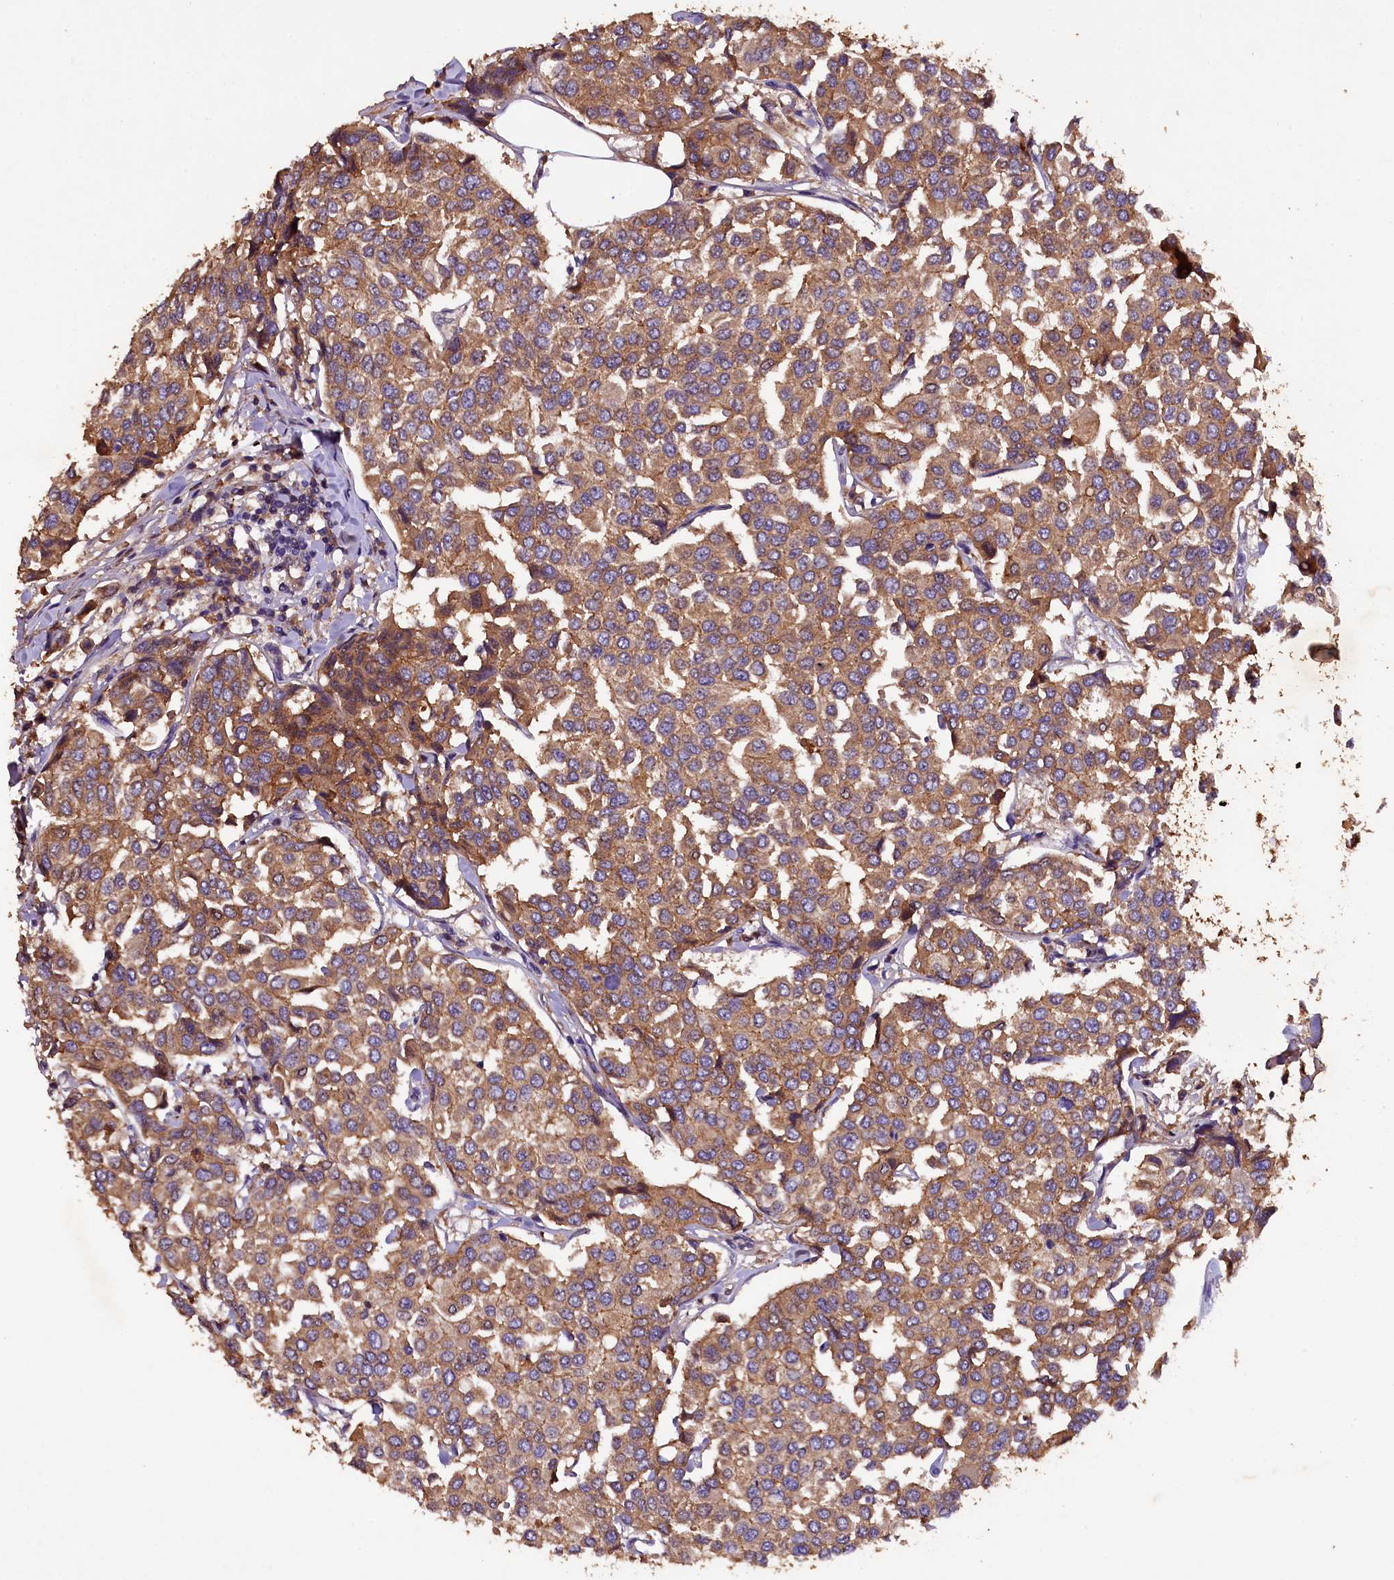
{"staining": {"intensity": "moderate", "quantity": ">75%", "location": "cytoplasmic/membranous"}, "tissue": "breast cancer", "cell_type": "Tumor cells", "image_type": "cancer", "snomed": [{"axis": "morphology", "description": "Duct carcinoma"}, {"axis": "topography", "description": "Breast"}], "caption": "Breast cancer (intraductal carcinoma) stained for a protein shows moderate cytoplasmic/membranous positivity in tumor cells. The staining was performed using DAB, with brown indicating positive protein expression. Nuclei are stained blue with hematoxylin.", "gene": "PLXNB1", "patient": {"sex": "female", "age": 55}}